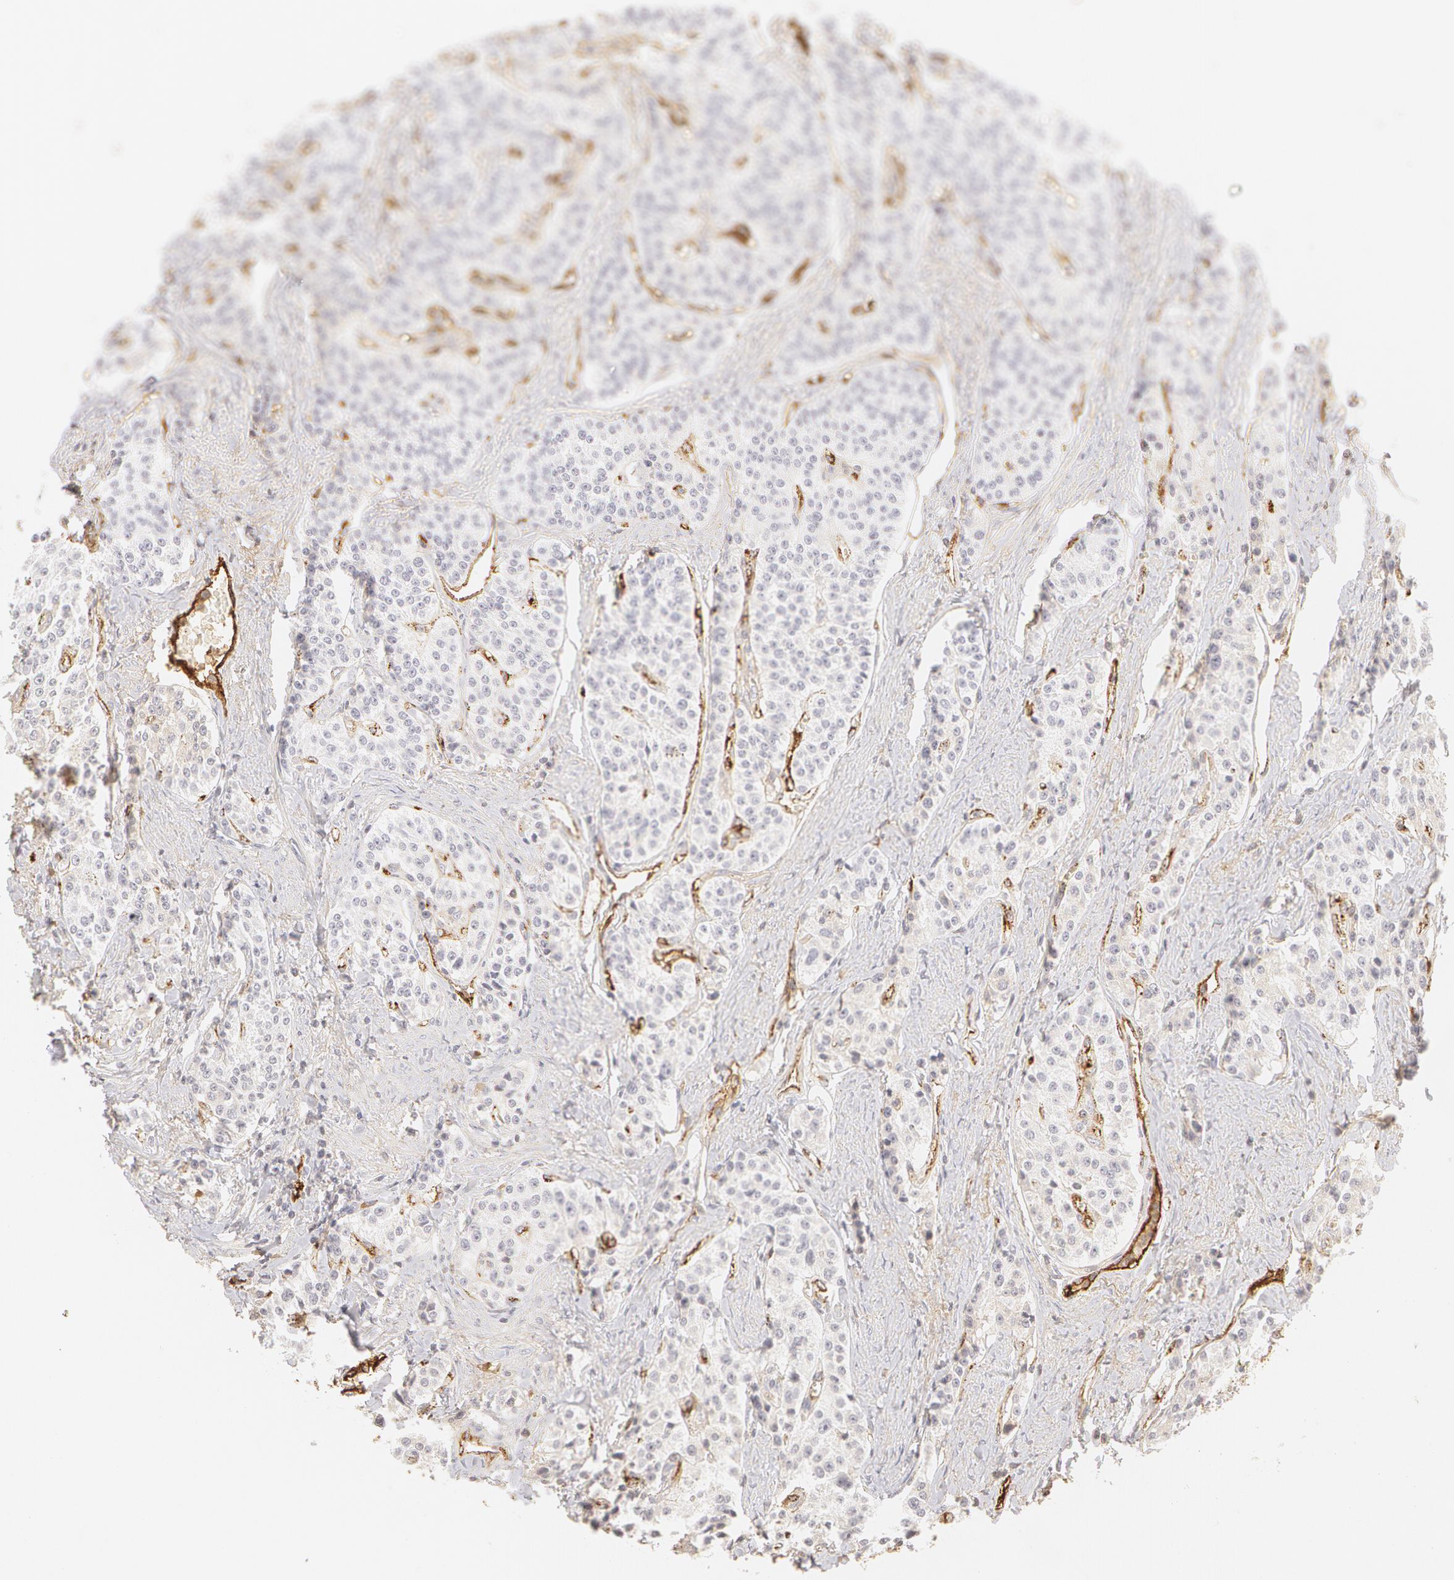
{"staining": {"intensity": "negative", "quantity": "none", "location": "none"}, "tissue": "carcinoid", "cell_type": "Tumor cells", "image_type": "cancer", "snomed": [{"axis": "morphology", "description": "Carcinoid, malignant, NOS"}, {"axis": "topography", "description": "Stomach"}], "caption": "Immunohistochemical staining of human malignant carcinoid demonstrates no significant staining in tumor cells.", "gene": "VWF", "patient": {"sex": "female", "age": 76}}